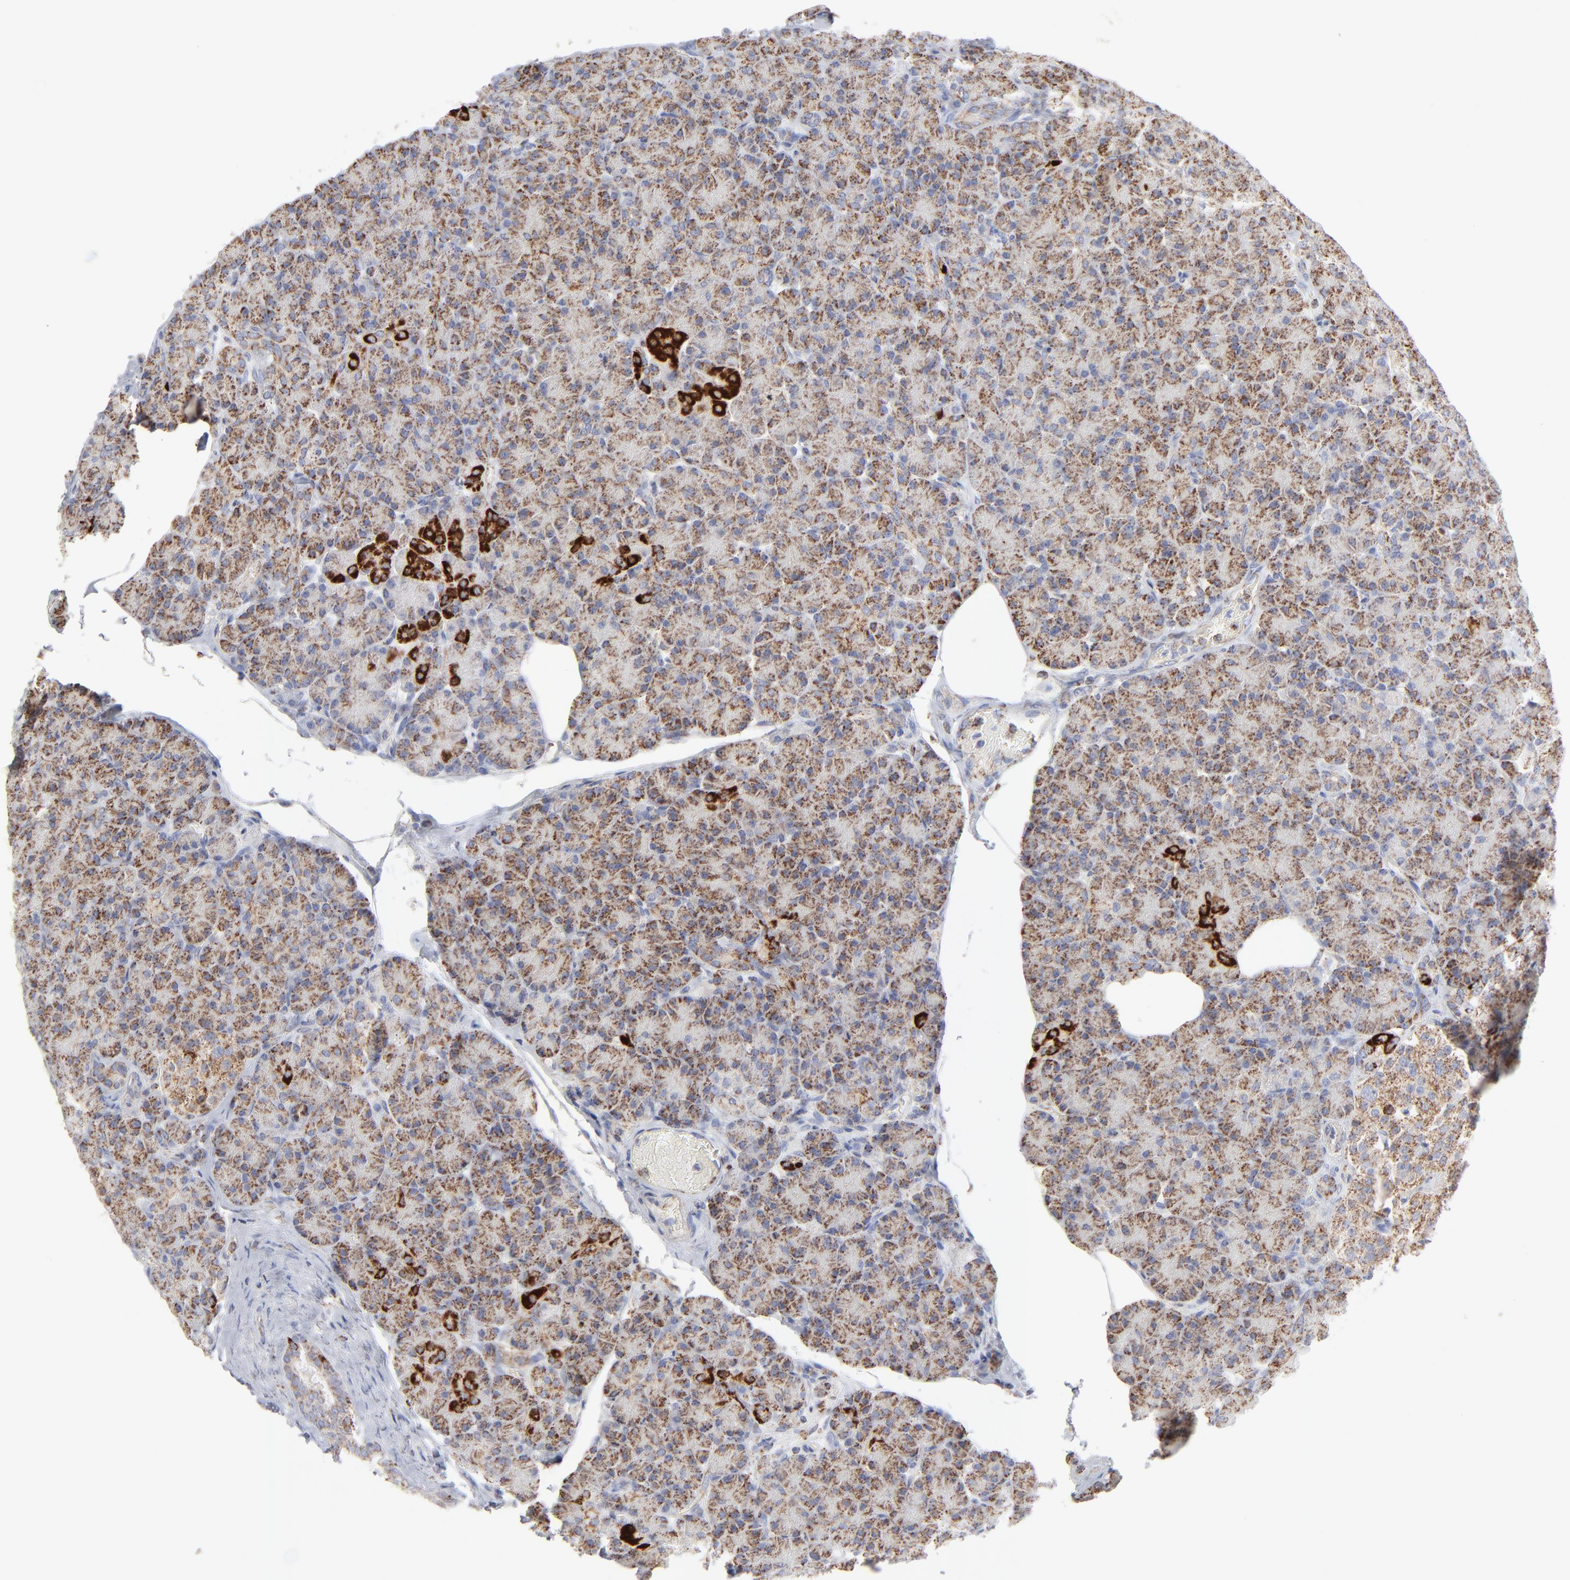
{"staining": {"intensity": "moderate", "quantity": ">75%", "location": "cytoplasmic/membranous"}, "tissue": "pancreas", "cell_type": "Exocrine glandular cells", "image_type": "normal", "snomed": [{"axis": "morphology", "description": "Normal tissue, NOS"}, {"axis": "topography", "description": "Pancreas"}], "caption": "DAB immunohistochemical staining of unremarkable human pancreas demonstrates moderate cytoplasmic/membranous protein positivity in about >75% of exocrine glandular cells. The protein is stained brown, and the nuclei are stained in blue (DAB (3,3'-diaminobenzidine) IHC with brightfield microscopy, high magnification).", "gene": "ASB3", "patient": {"sex": "female", "age": 43}}